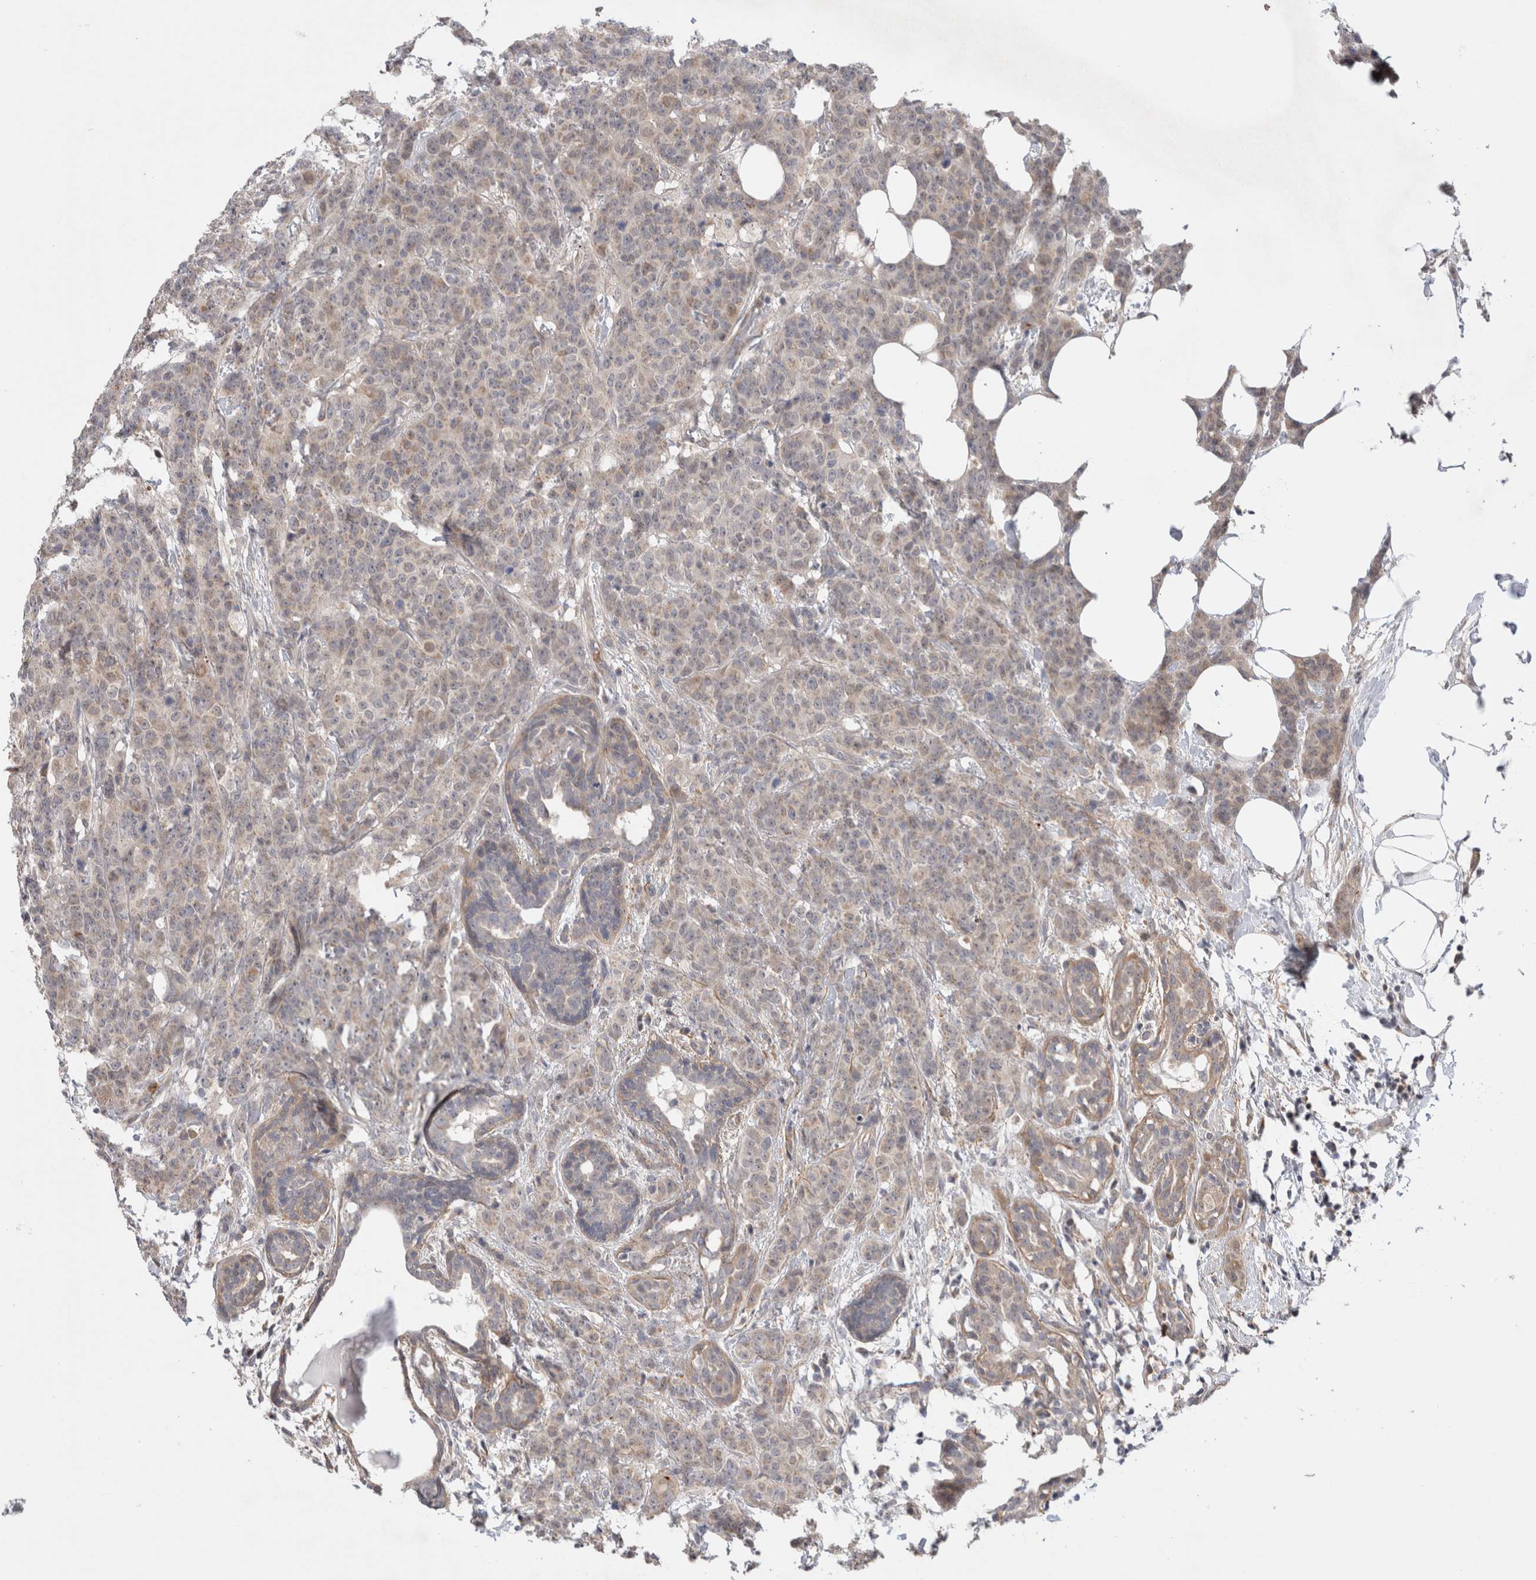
{"staining": {"intensity": "weak", "quantity": "<25%", "location": "cytoplasmic/membranous"}, "tissue": "breast cancer", "cell_type": "Tumor cells", "image_type": "cancer", "snomed": [{"axis": "morphology", "description": "Normal tissue, NOS"}, {"axis": "morphology", "description": "Duct carcinoma"}, {"axis": "topography", "description": "Breast"}], "caption": "Tumor cells show no significant protein positivity in infiltrating ductal carcinoma (breast). Nuclei are stained in blue.", "gene": "GSDMB", "patient": {"sex": "female", "age": 40}}